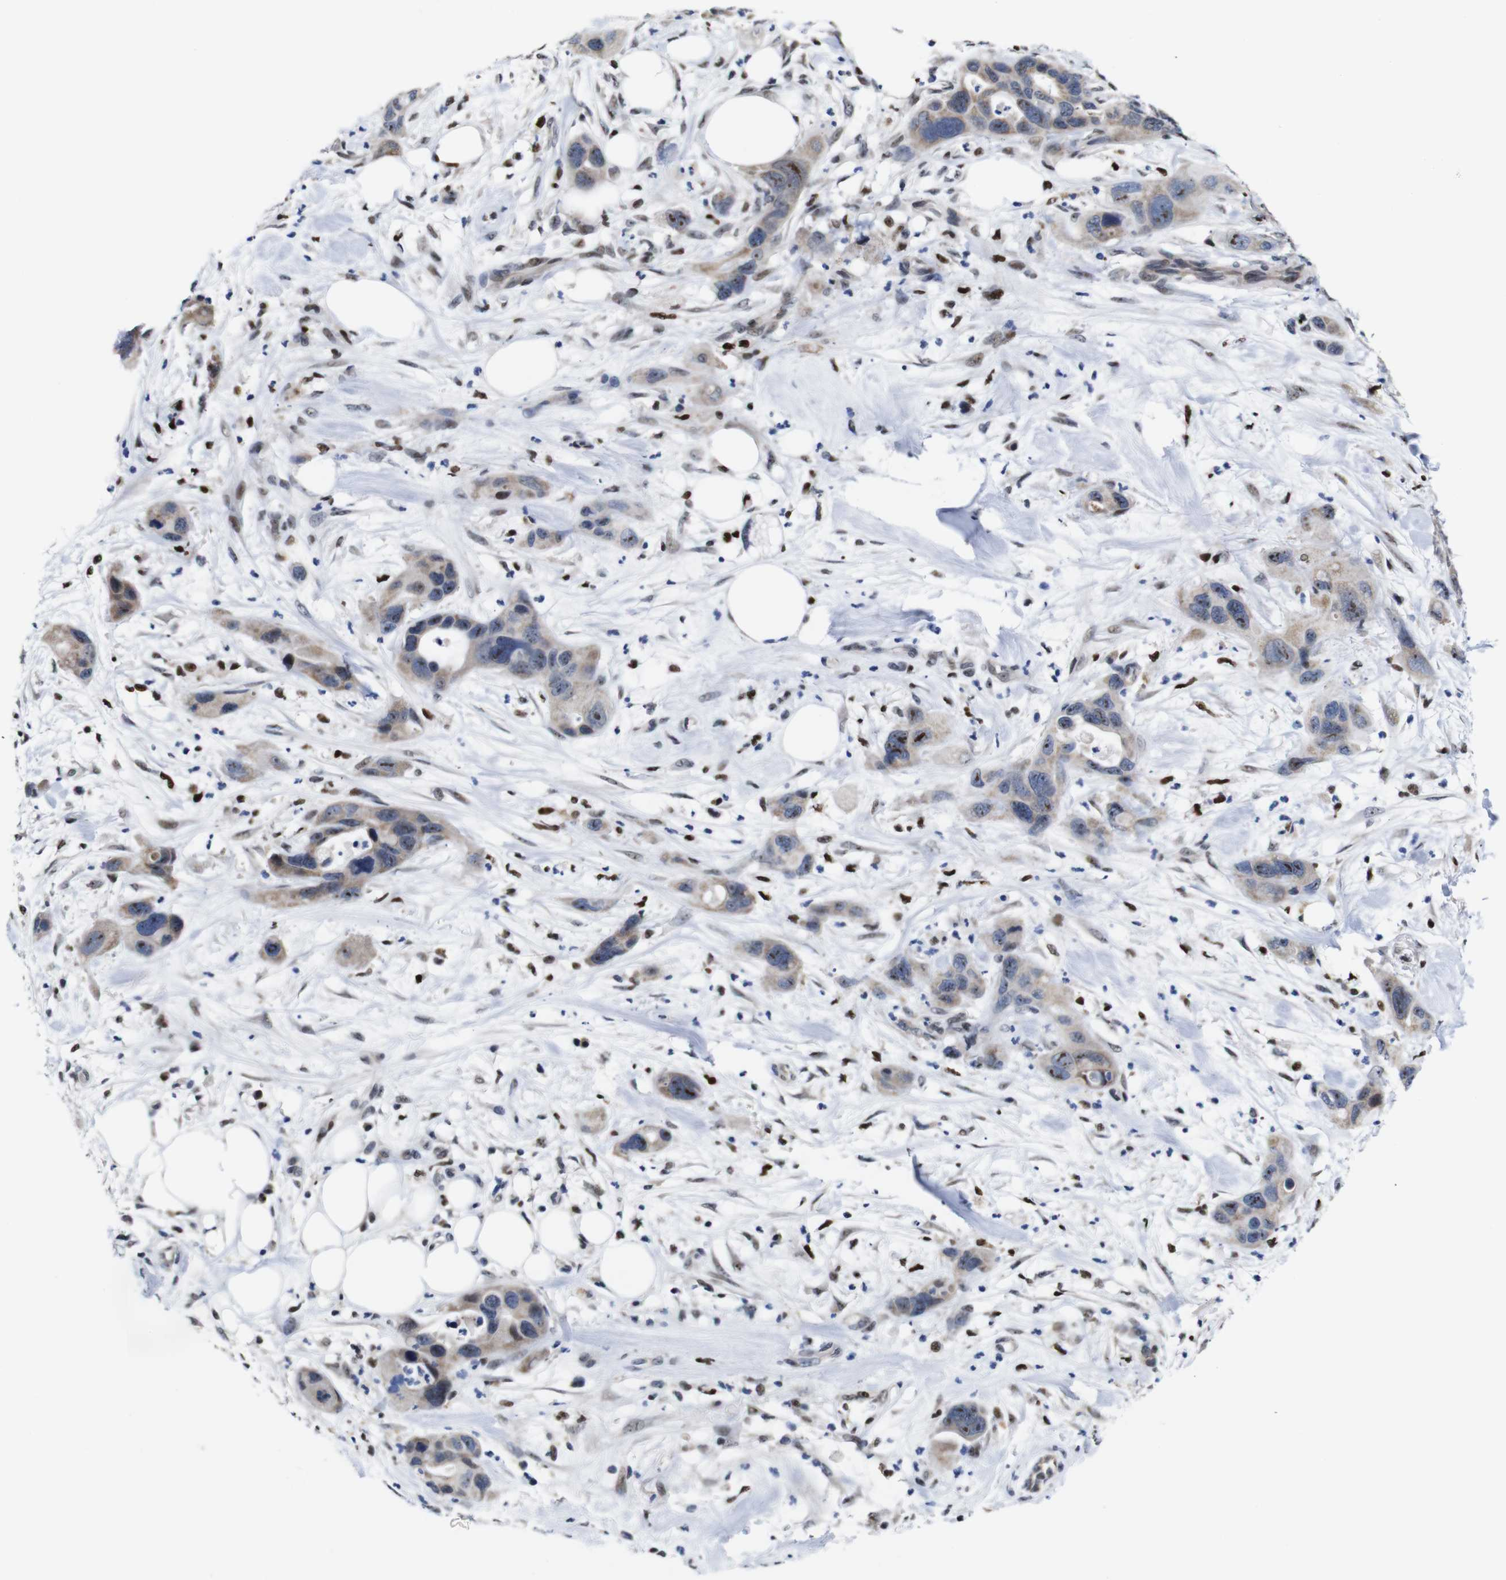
{"staining": {"intensity": "weak", "quantity": ">75%", "location": "cytoplasmic/membranous,nuclear"}, "tissue": "pancreatic cancer", "cell_type": "Tumor cells", "image_type": "cancer", "snomed": [{"axis": "morphology", "description": "Adenocarcinoma, NOS"}, {"axis": "topography", "description": "Pancreas"}], "caption": "Pancreatic cancer tissue exhibits weak cytoplasmic/membranous and nuclear staining in about >75% of tumor cells, visualized by immunohistochemistry.", "gene": "GATA6", "patient": {"sex": "female", "age": 71}}